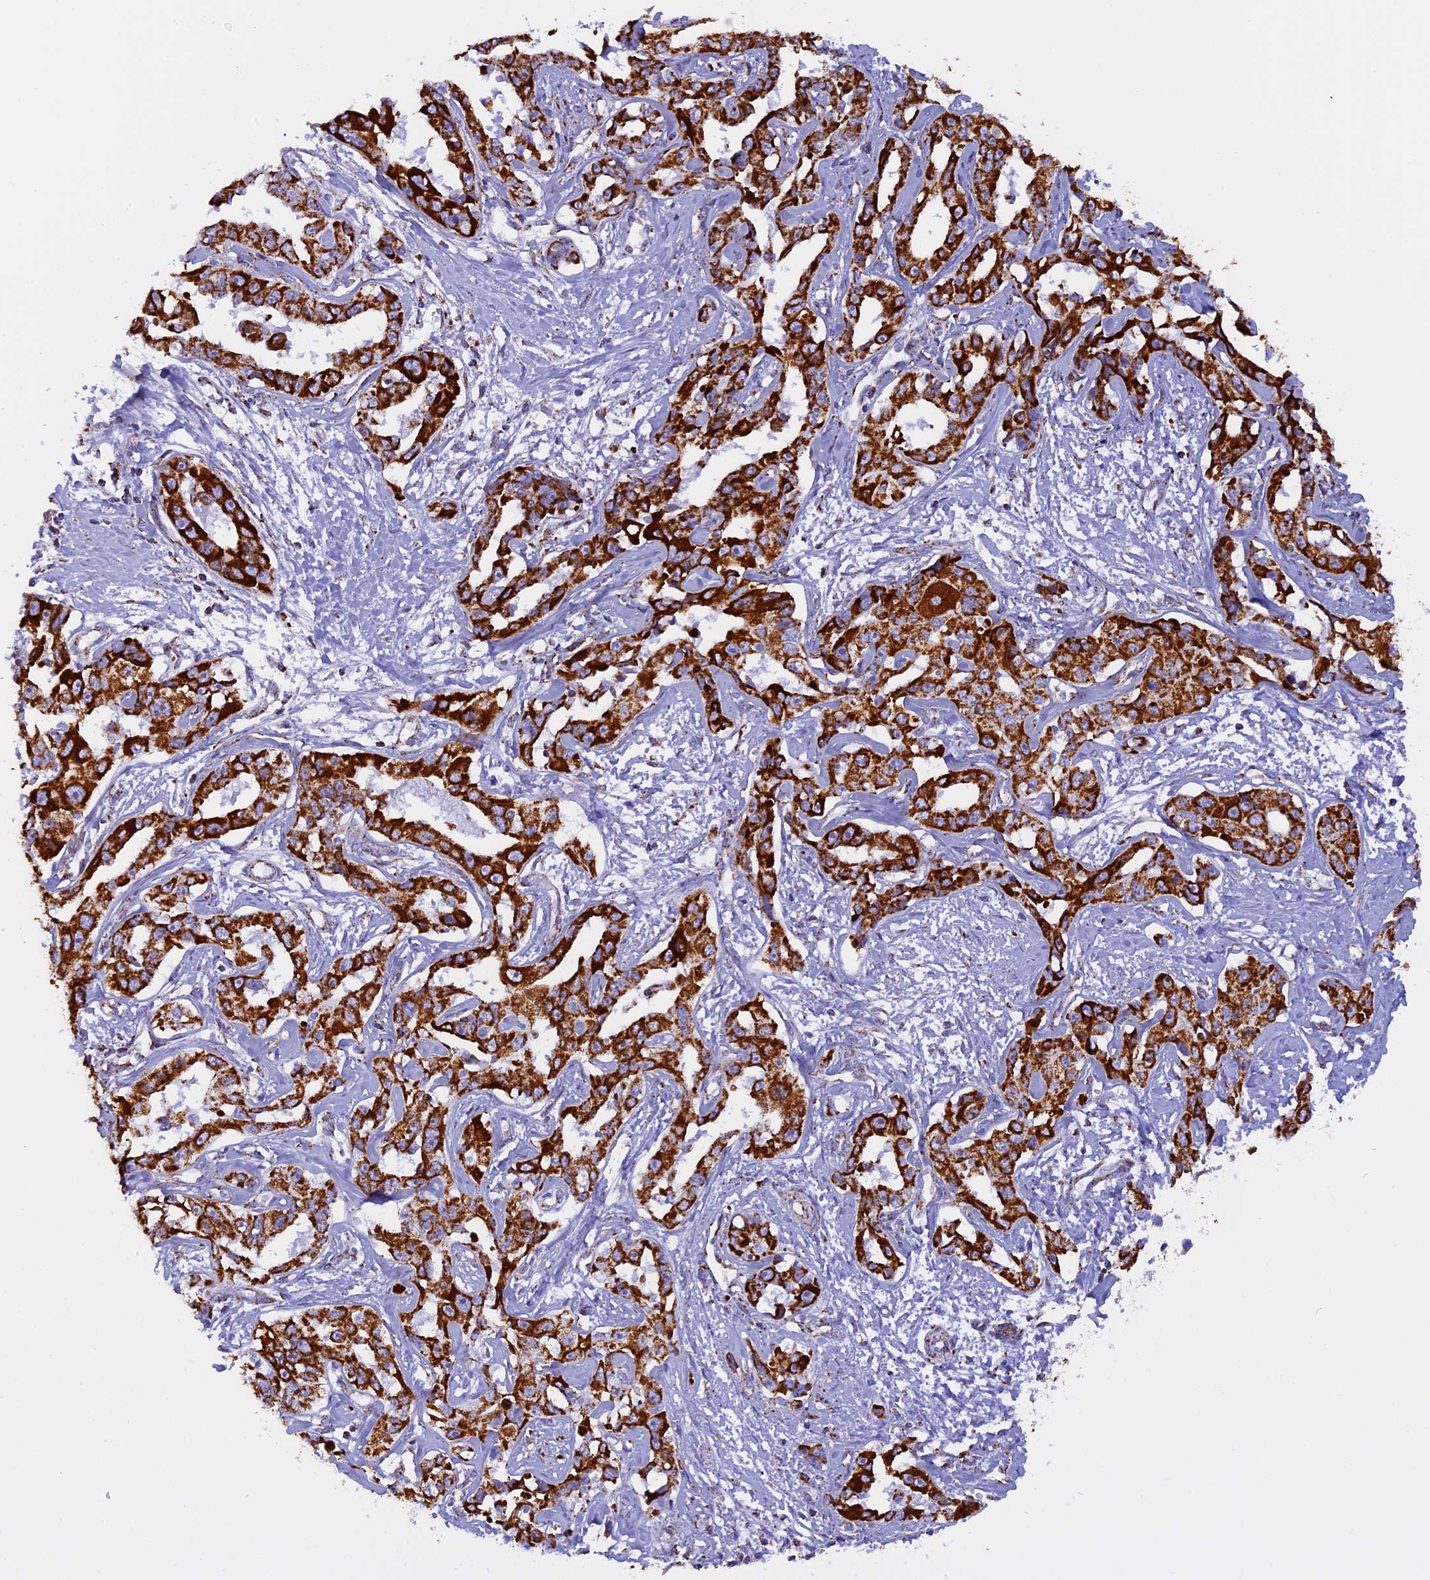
{"staining": {"intensity": "strong", "quantity": ">75%", "location": "cytoplasmic/membranous"}, "tissue": "liver cancer", "cell_type": "Tumor cells", "image_type": "cancer", "snomed": [{"axis": "morphology", "description": "Cholangiocarcinoma"}, {"axis": "topography", "description": "Liver"}], "caption": "Protein expression analysis of cholangiocarcinoma (liver) displays strong cytoplasmic/membranous positivity in about >75% of tumor cells.", "gene": "KCNG1", "patient": {"sex": "male", "age": 59}}